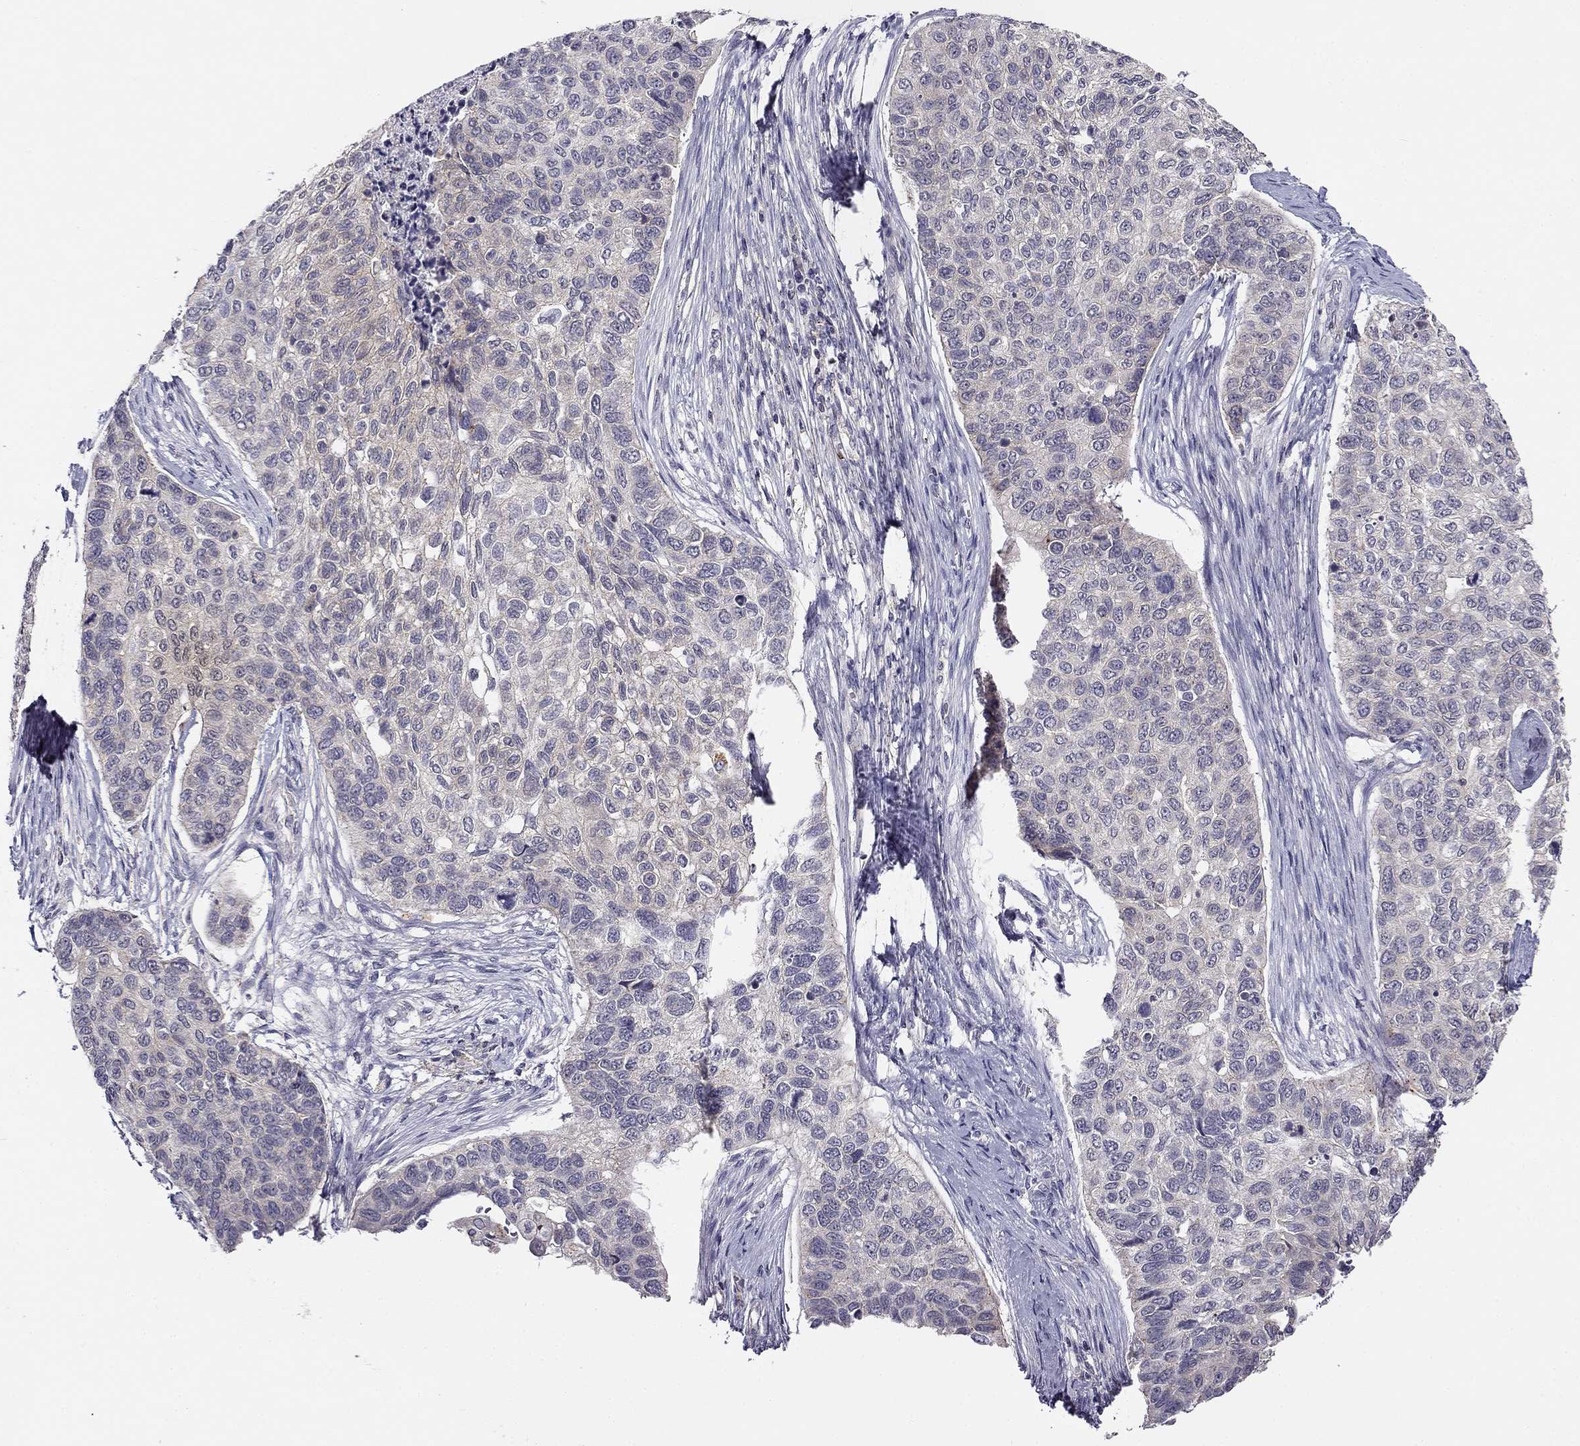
{"staining": {"intensity": "negative", "quantity": "none", "location": "none"}, "tissue": "lung cancer", "cell_type": "Tumor cells", "image_type": "cancer", "snomed": [{"axis": "morphology", "description": "Squamous cell carcinoma, NOS"}, {"axis": "topography", "description": "Lung"}], "caption": "Photomicrograph shows no significant protein staining in tumor cells of squamous cell carcinoma (lung). The staining is performed using DAB (3,3'-diaminobenzidine) brown chromogen with nuclei counter-stained in using hematoxylin.", "gene": "CNR1", "patient": {"sex": "male", "age": 69}}